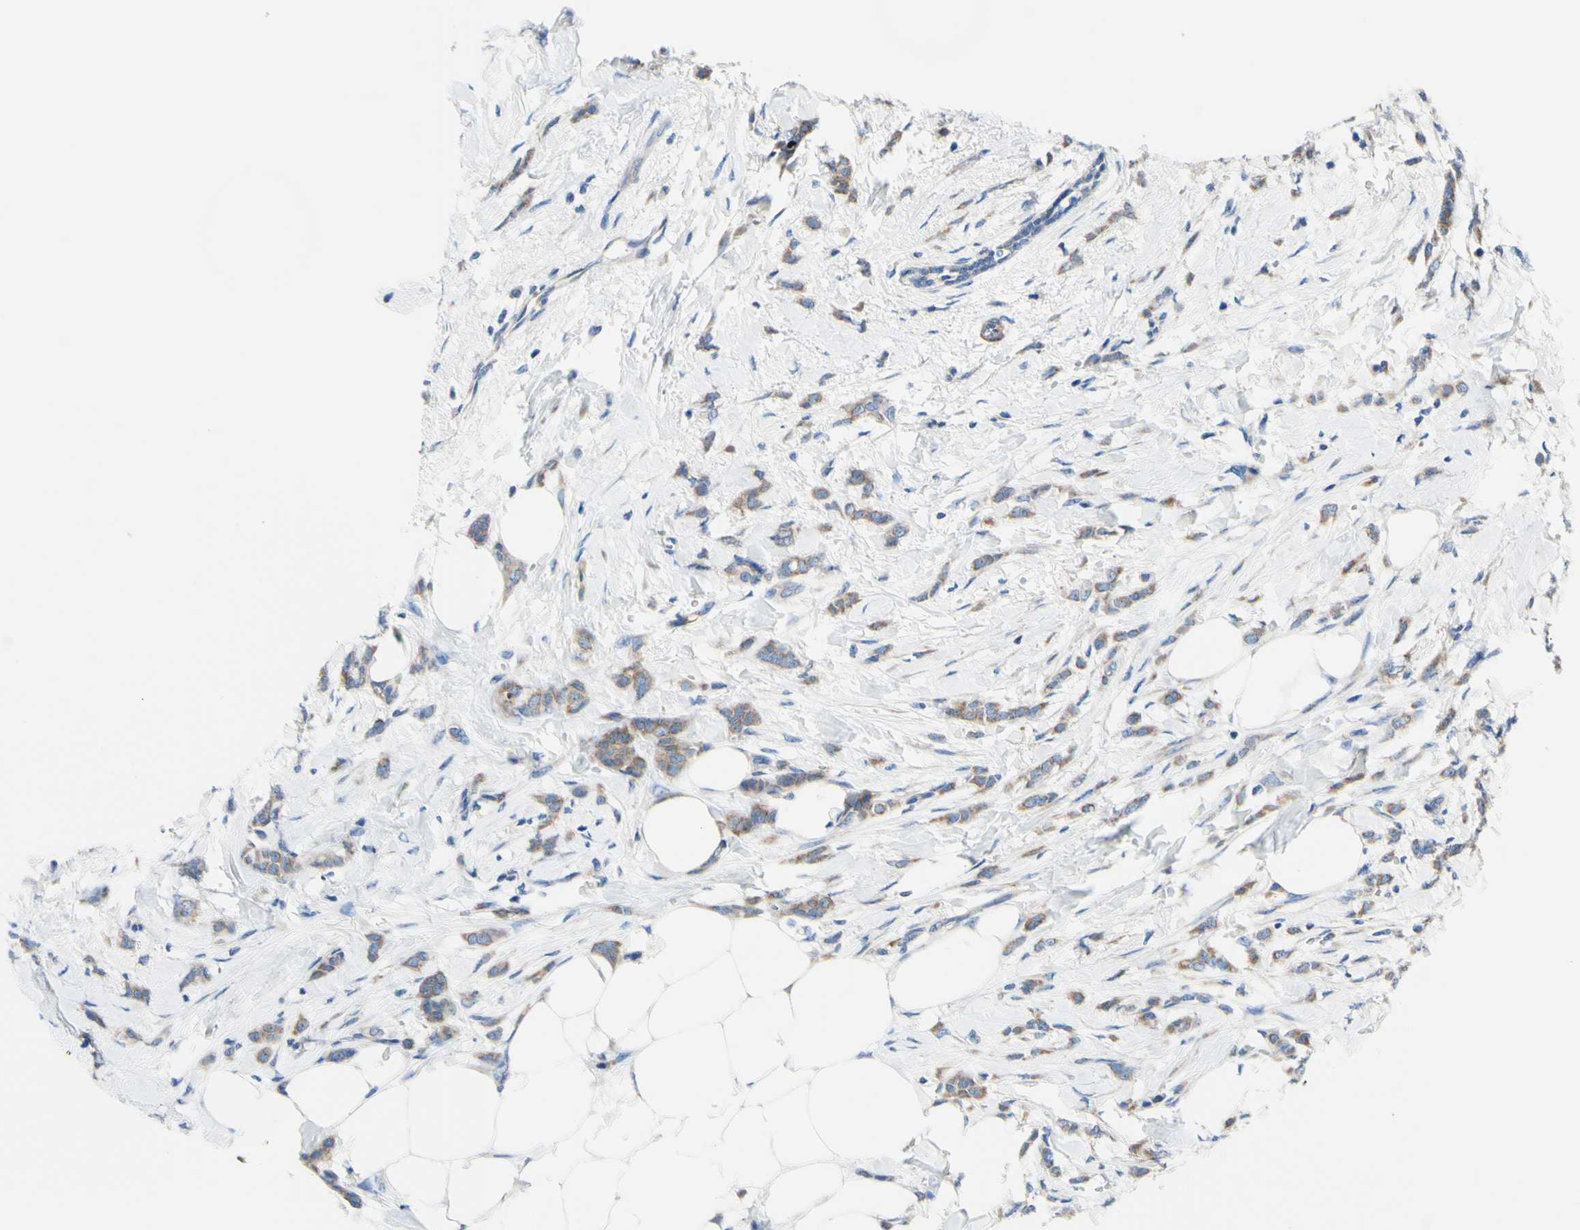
{"staining": {"intensity": "moderate", "quantity": ">75%", "location": "cytoplasmic/membranous"}, "tissue": "breast cancer", "cell_type": "Tumor cells", "image_type": "cancer", "snomed": [{"axis": "morphology", "description": "Lobular carcinoma, in situ"}, {"axis": "morphology", "description": "Lobular carcinoma"}, {"axis": "topography", "description": "Breast"}], "caption": "DAB immunohistochemical staining of breast cancer shows moderate cytoplasmic/membranous protein positivity in approximately >75% of tumor cells.", "gene": "RETREG2", "patient": {"sex": "female", "age": 41}}